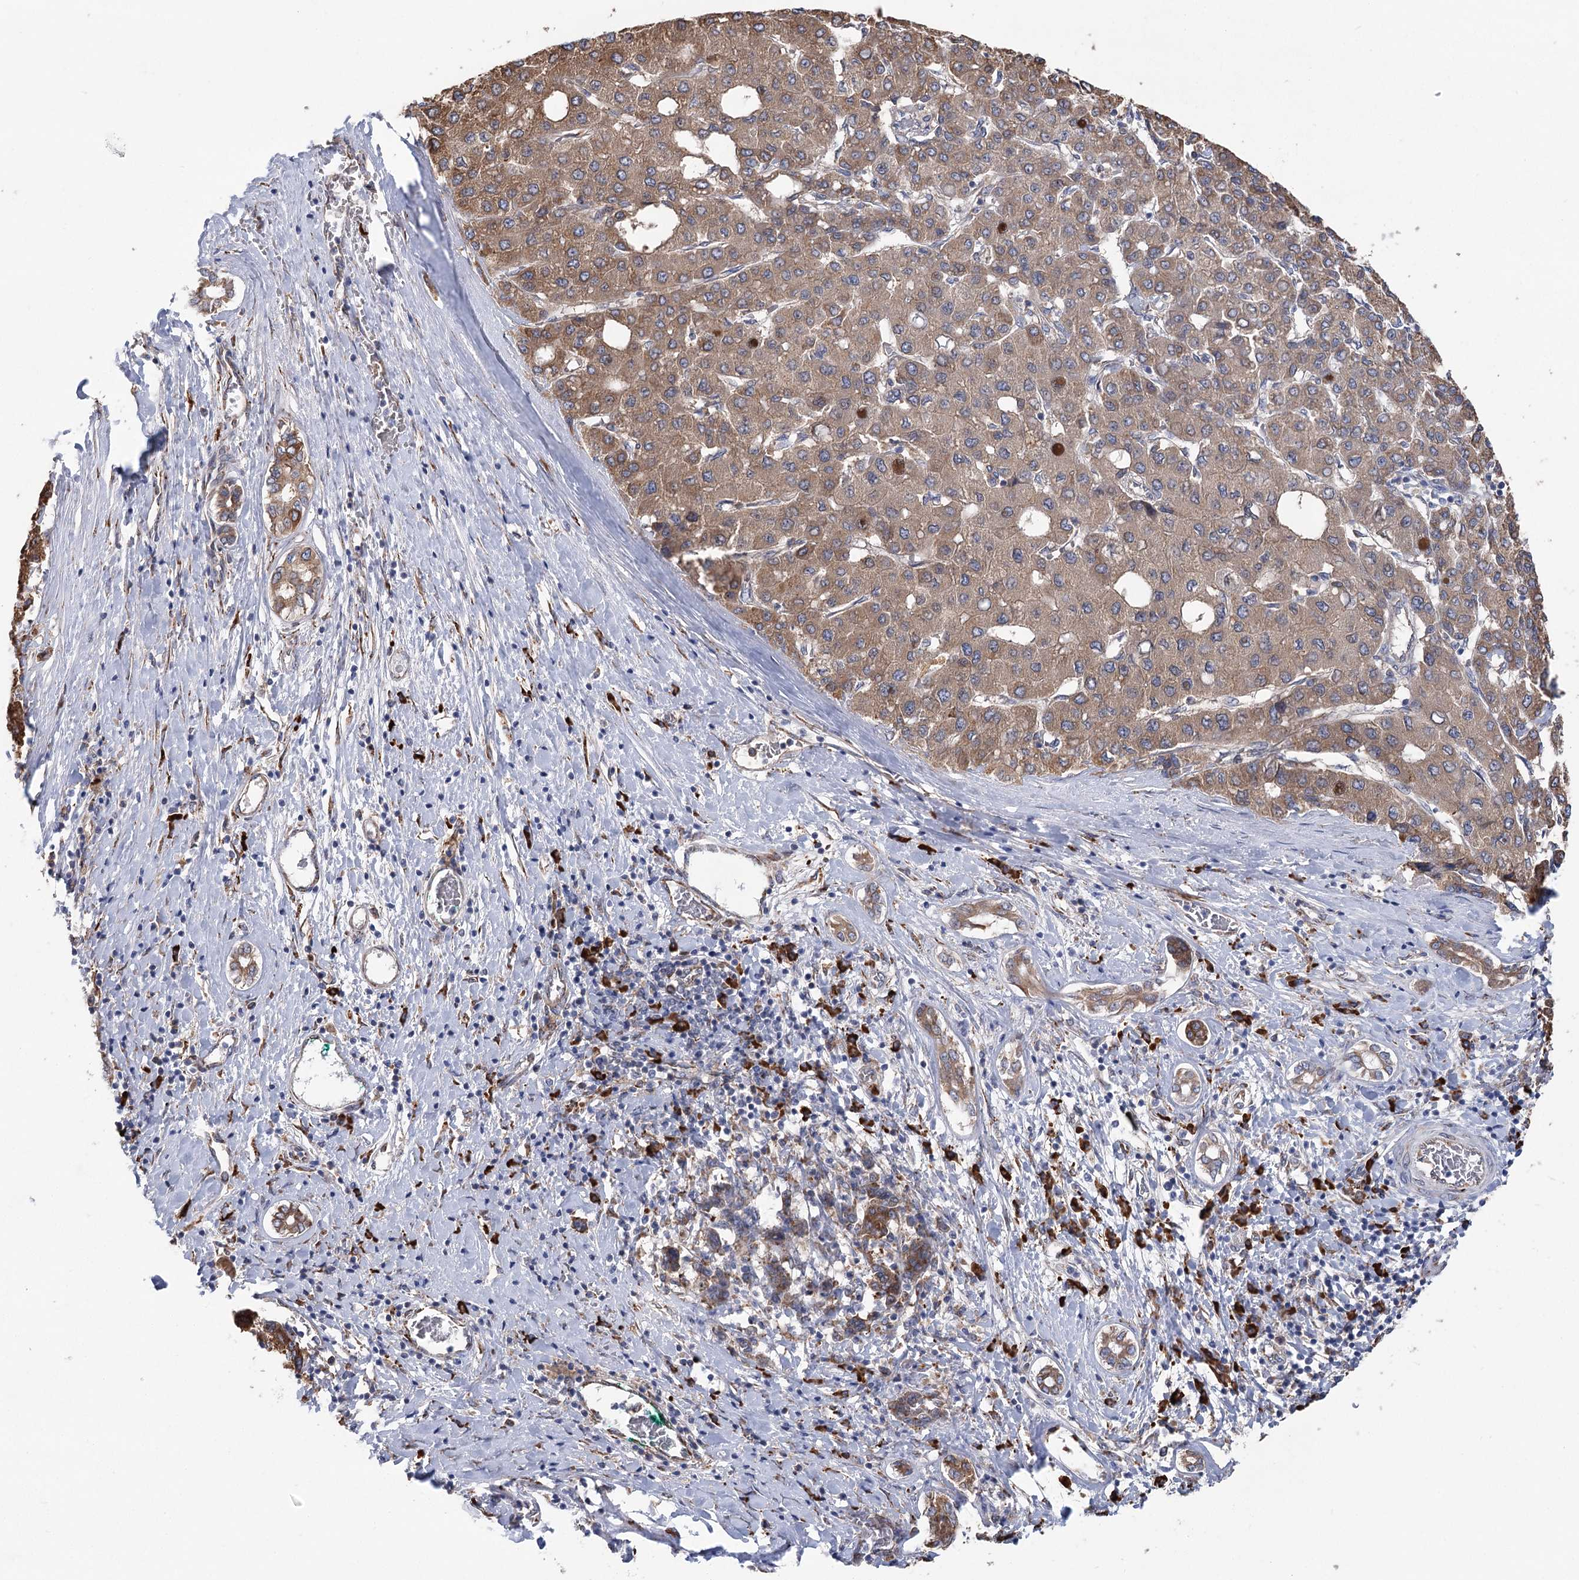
{"staining": {"intensity": "moderate", "quantity": ">75%", "location": "cytoplasmic/membranous"}, "tissue": "liver cancer", "cell_type": "Tumor cells", "image_type": "cancer", "snomed": [{"axis": "morphology", "description": "Carcinoma, Hepatocellular, NOS"}, {"axis": "topography", "description": "Liver"}], "caption": "The photomicrograph displays immunohistochemical staining of liver cancer. There is moderate cytoplasmic/membranous positivity is seen in approximately >75% of tumor cells.", "gene": "METTL24", "patient": {"sex": "male", "age": 65}}